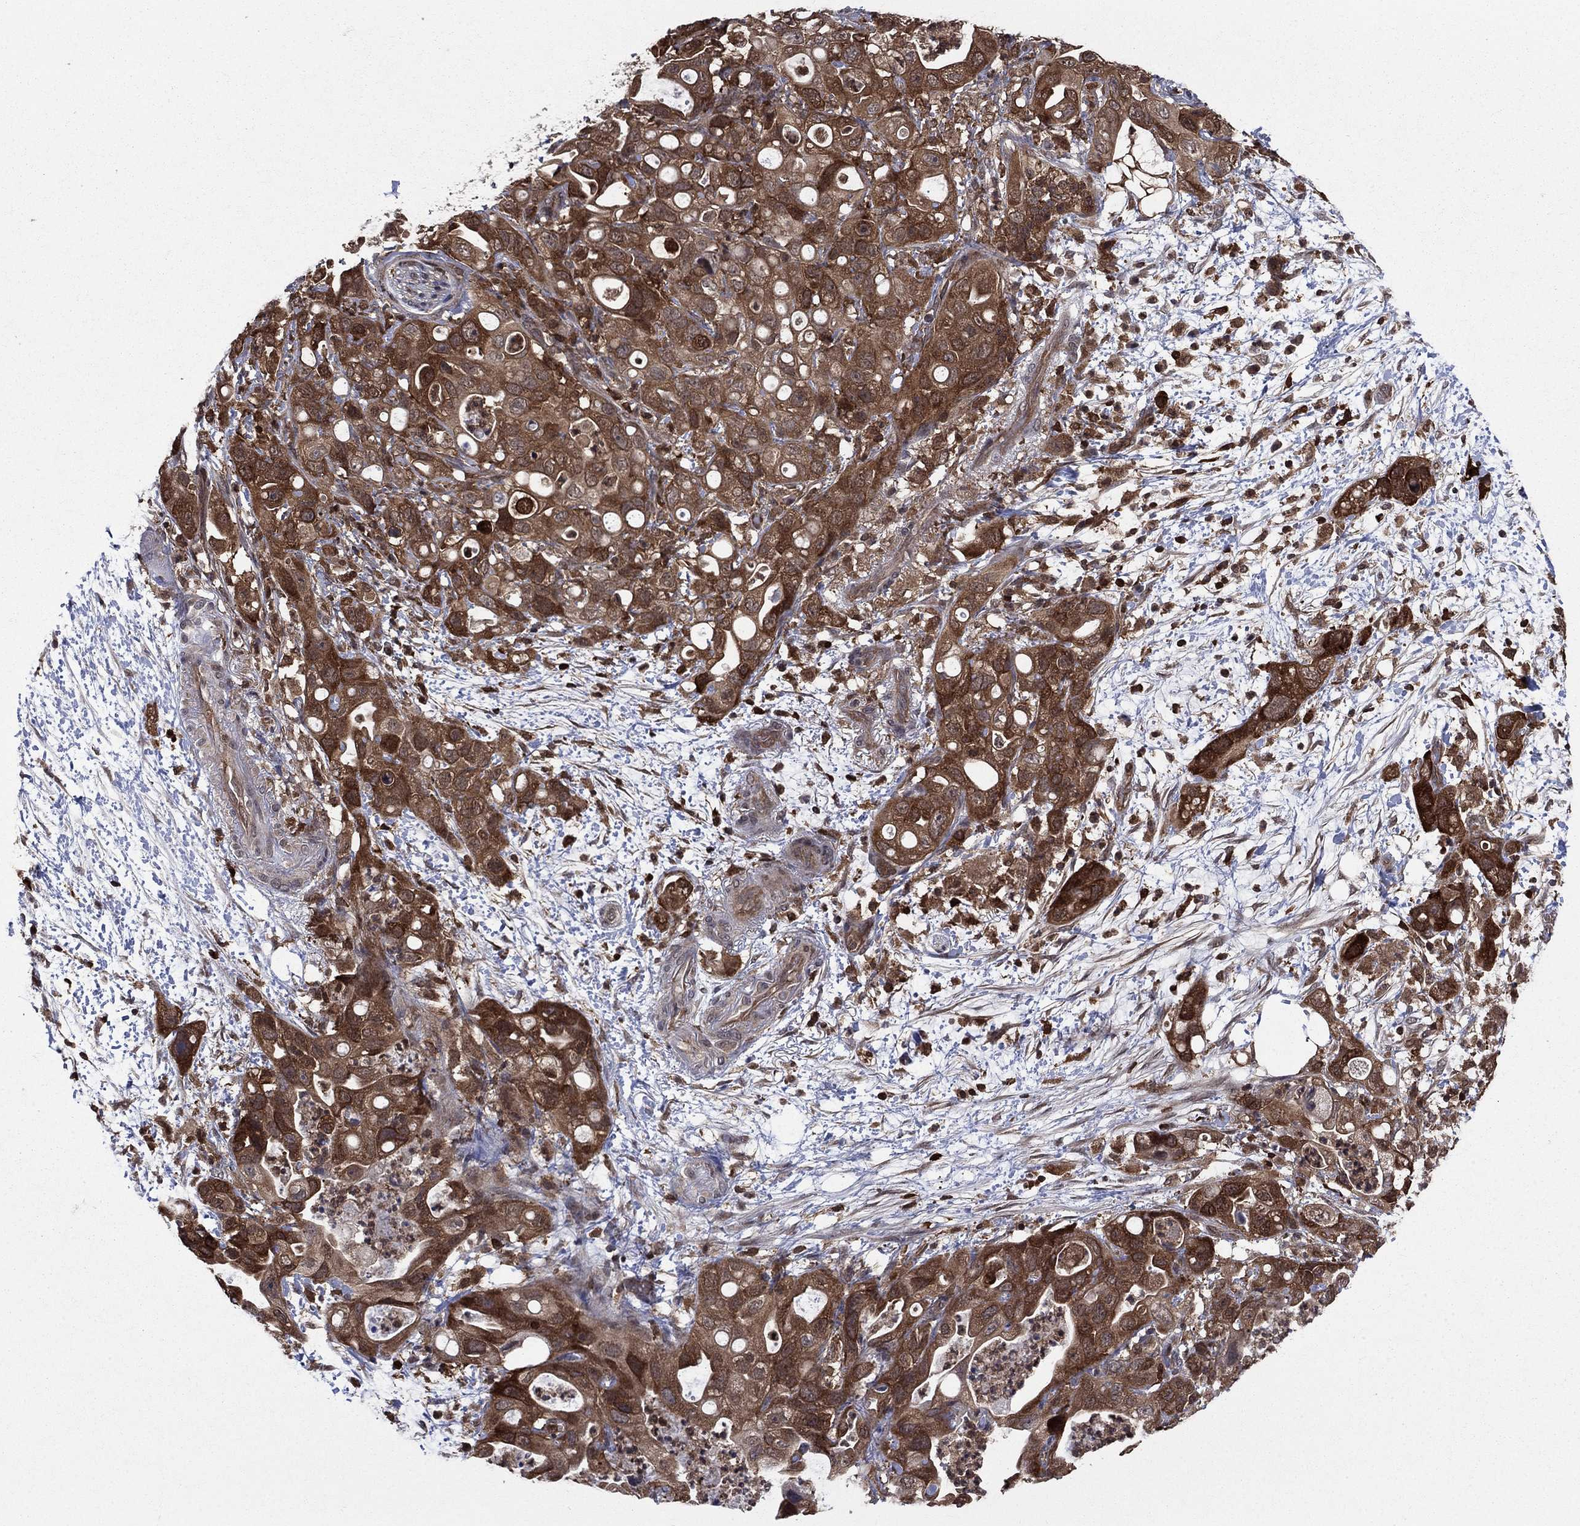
{"staining": {"intensity": "strong", "quantity": ">75%", "location": "cytoplasmic/membranous"}, "tissue": "pancreatic cancer", "cell_type": "Tumor cells", "image_type": "cancer", "snomed": [{"axis": "morphology", "description": "Adenocarcinoma, NOS"}, {"axis": "topography", "description": "Pancreas"}], "caption": "Strong cytoplasmic/membranous protein expression is present in approximately >75% of tumor cells in pancreatic cancer (adenocarcinoma).", "gene": "CACYBP", "patient": {"sex": "female", "age": 72}}